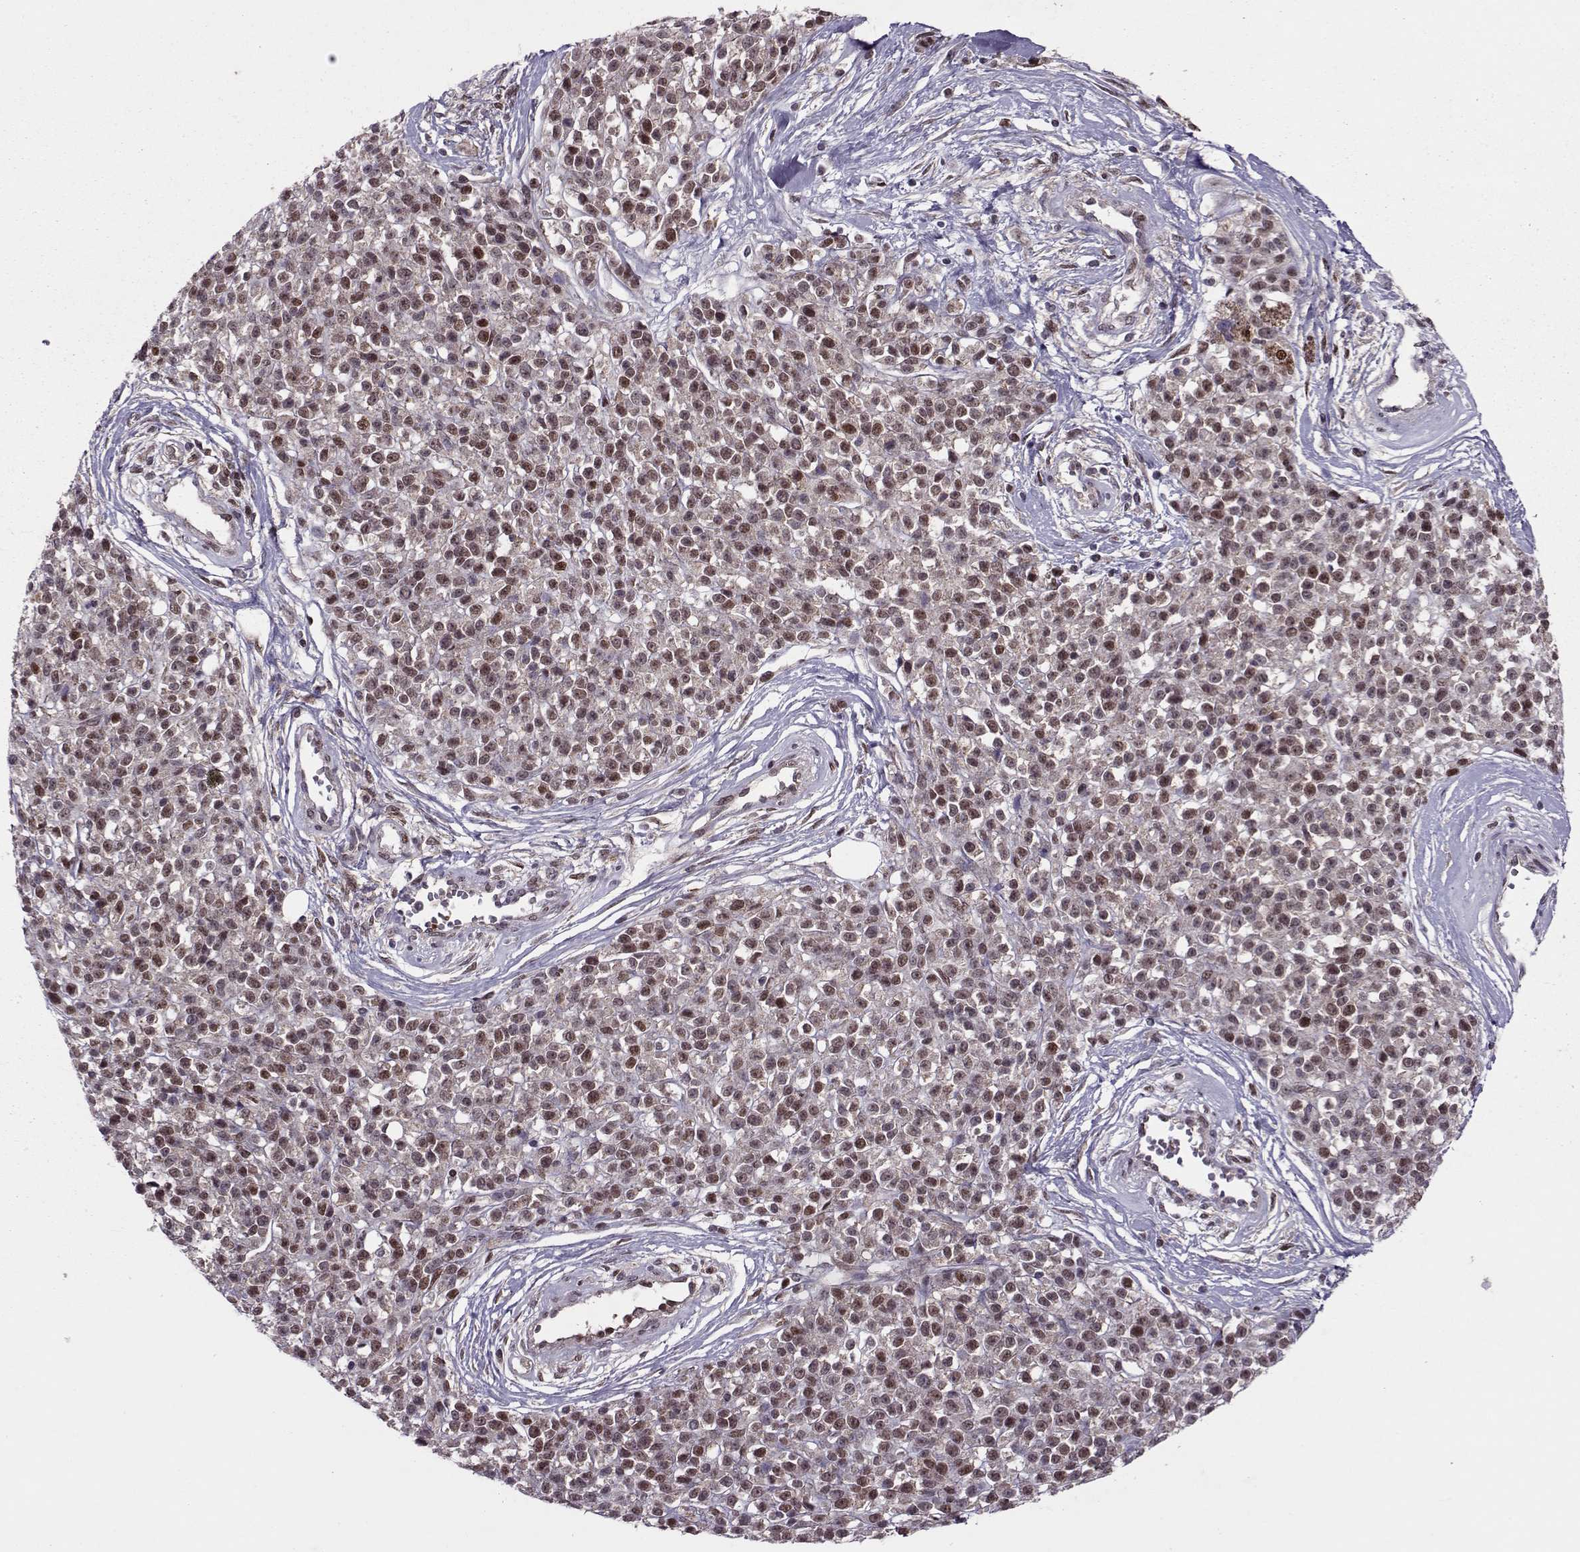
{"staining": {"intensity": "moderate", "quantity": "25%-75%", "location": "nuclear"}, "tissue": "melanoma", "cell_type": "Tumor cells", "image_type": "cancer", "snomed": [{"axis": "morphology", "description": "Malignant melanoma, NOS"}, {"axis": "topography", "description": "Skin"}, {"axis": "topography", "description": "Skin of trunk"}], "caption": "A histopathology image of melanoma stained for a protein exhibits moderate nuclear brown staining in tumor cells.", "gene": "CDK4", "patient": {"sex": "male", "age": 74}}